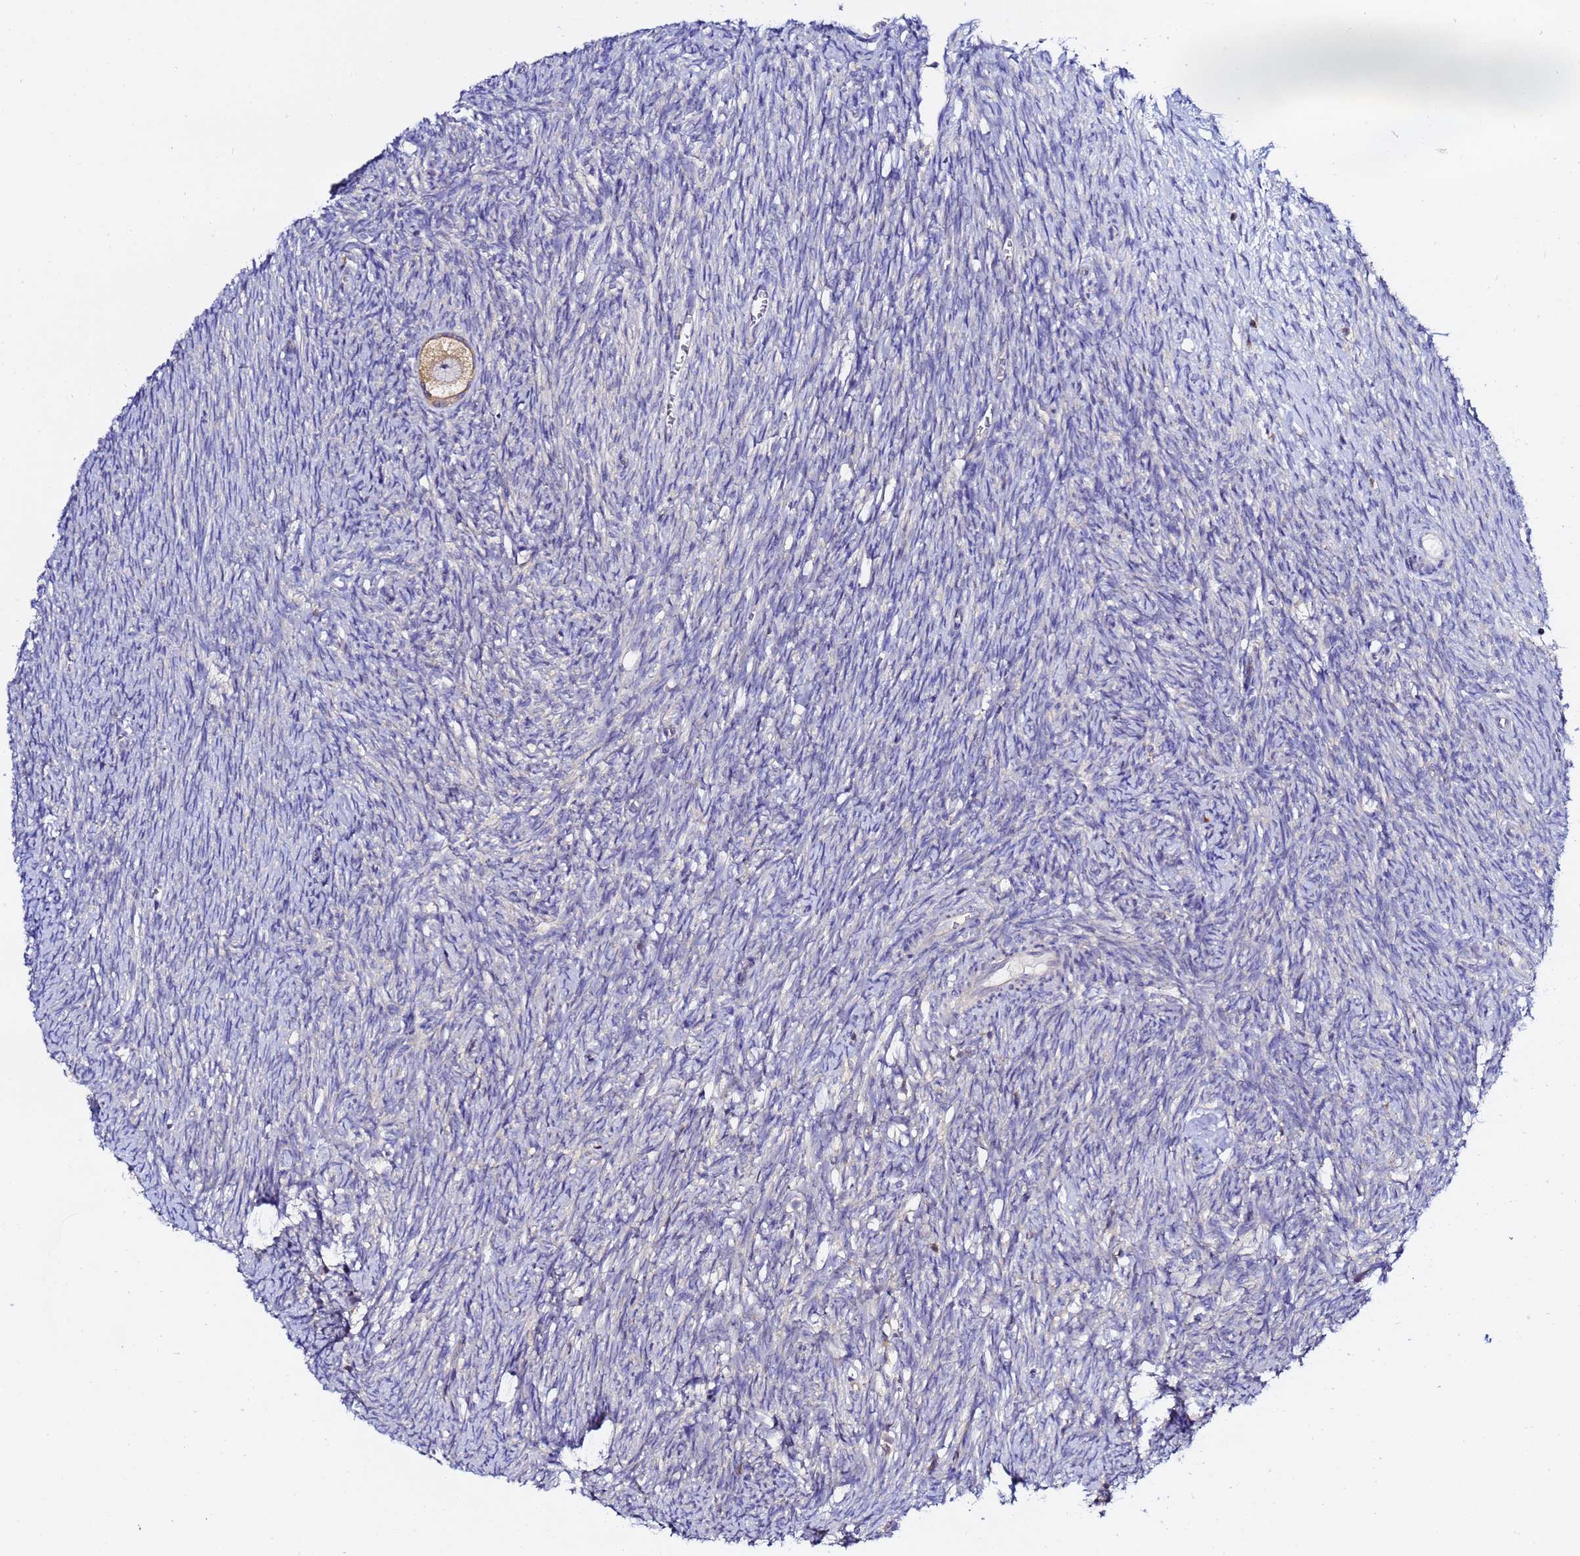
{"staining": {"intensity": "weak", "quantity": ">75%", "location": "cytoplasmic/membranous"}, "tissue": "ovary", "cell_type": "Follicle cells", "image_type": "normal", "snomed": [{"axis": "morphology", "description": "Normal tissue, NOS"}, {"axis": "topography", "description": "Ovary"}], "caption": "Weak cytoplasmic/membranous expression is present in approximately >75% of follicle cells in normal ovary. Ihc stains the protein in brown and the nuclei are stained blue.", "gene": "LENG1", "patient": {"sex": "female", "age": 44}}